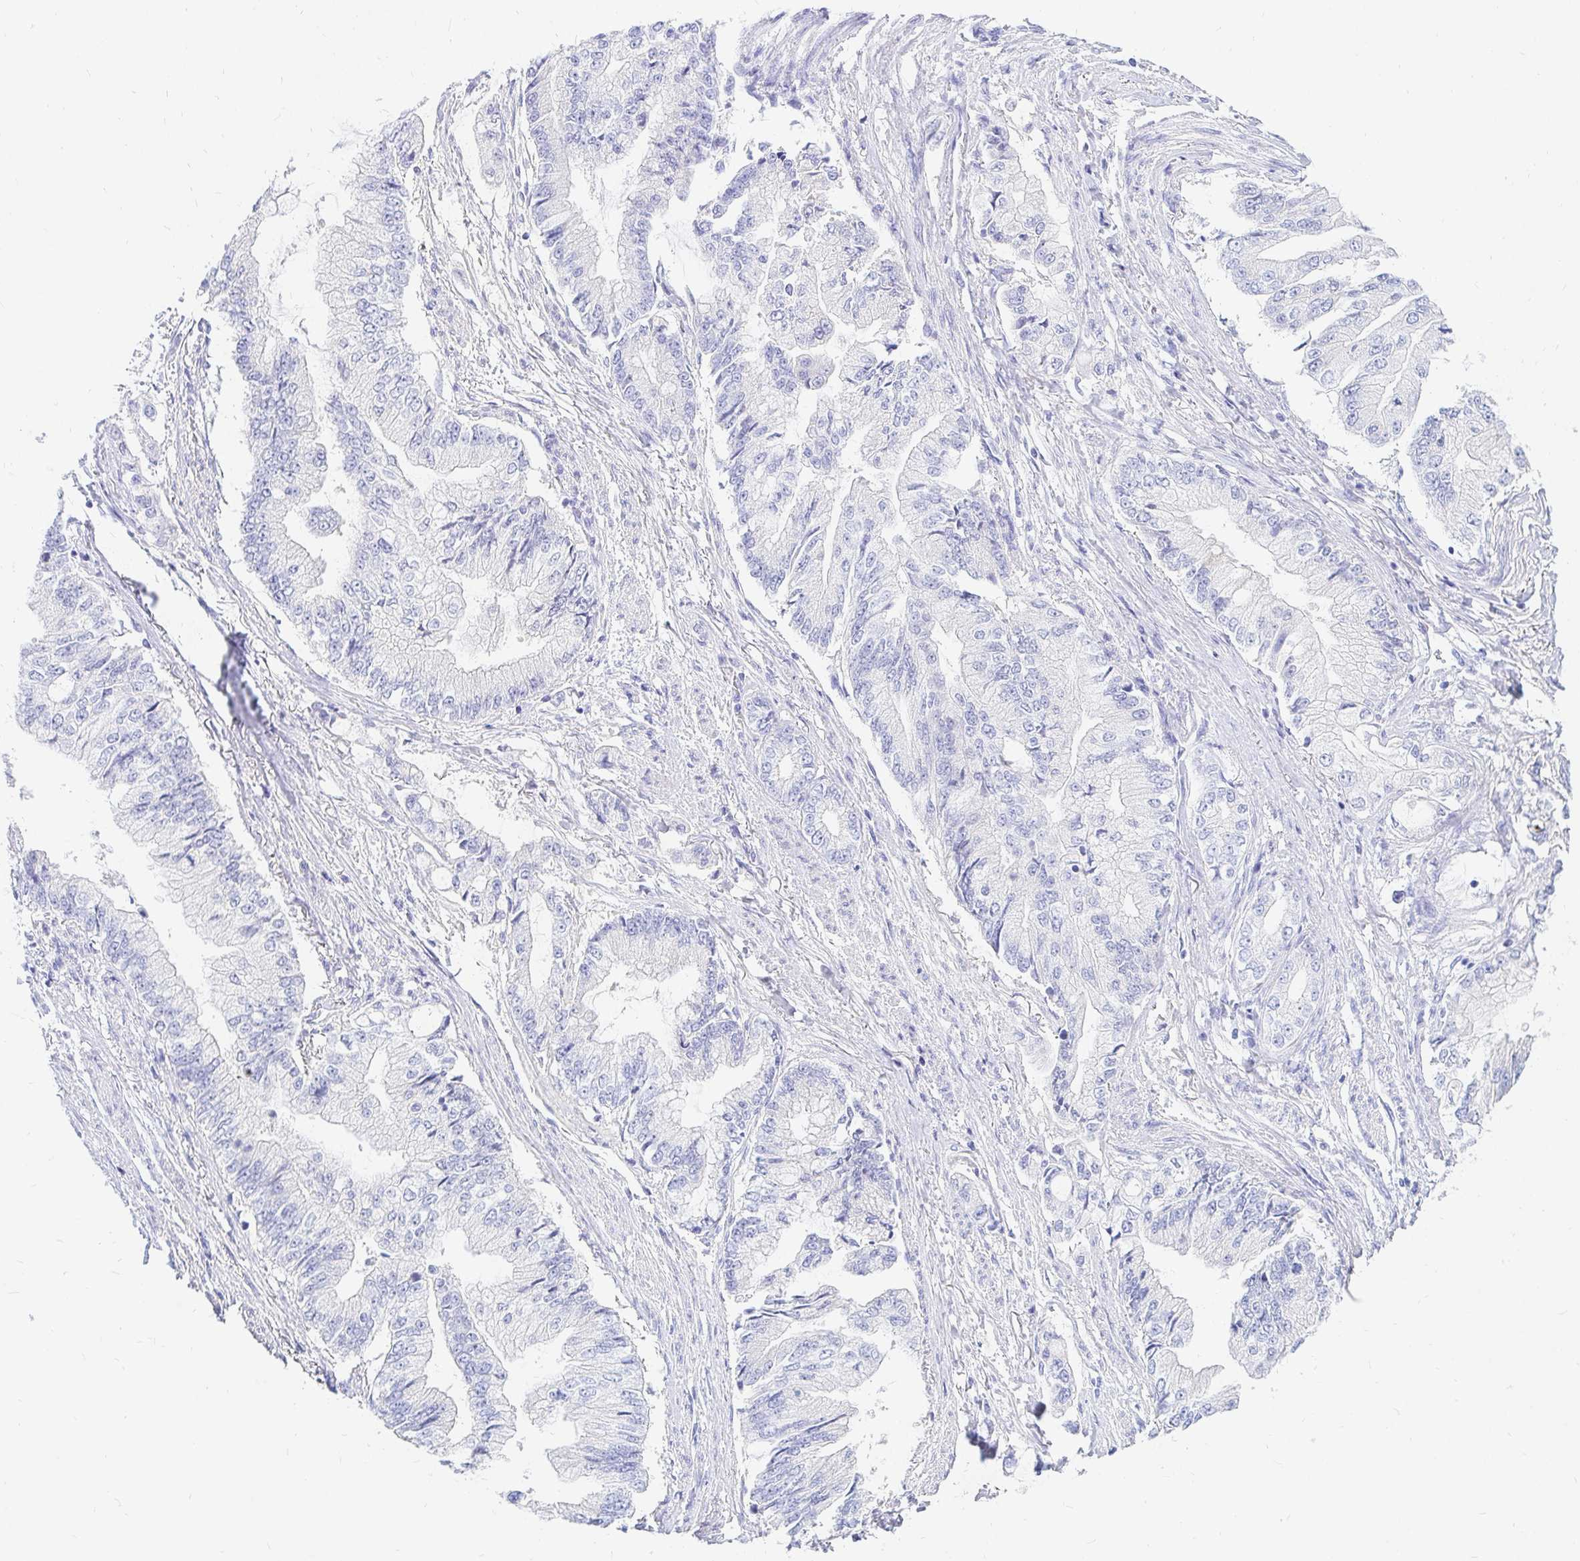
{"staining": {"intensity": "negative", "quantity": "none", "location": "none"}, "tissue": "stomach cancer", "cell_type": "Tumor cells", "image_type": "cancer", "snomed": [{"axis": "morphology", "description": "Adenocarcinoma, NOS"}, {"axis": "topography", "description": "Stomach, upper"}], "caption": "Tumor cells show no significant staining in stomach cancer.", "gene": "NR2E1", "patient": {"sex": "female", "age": 74}}